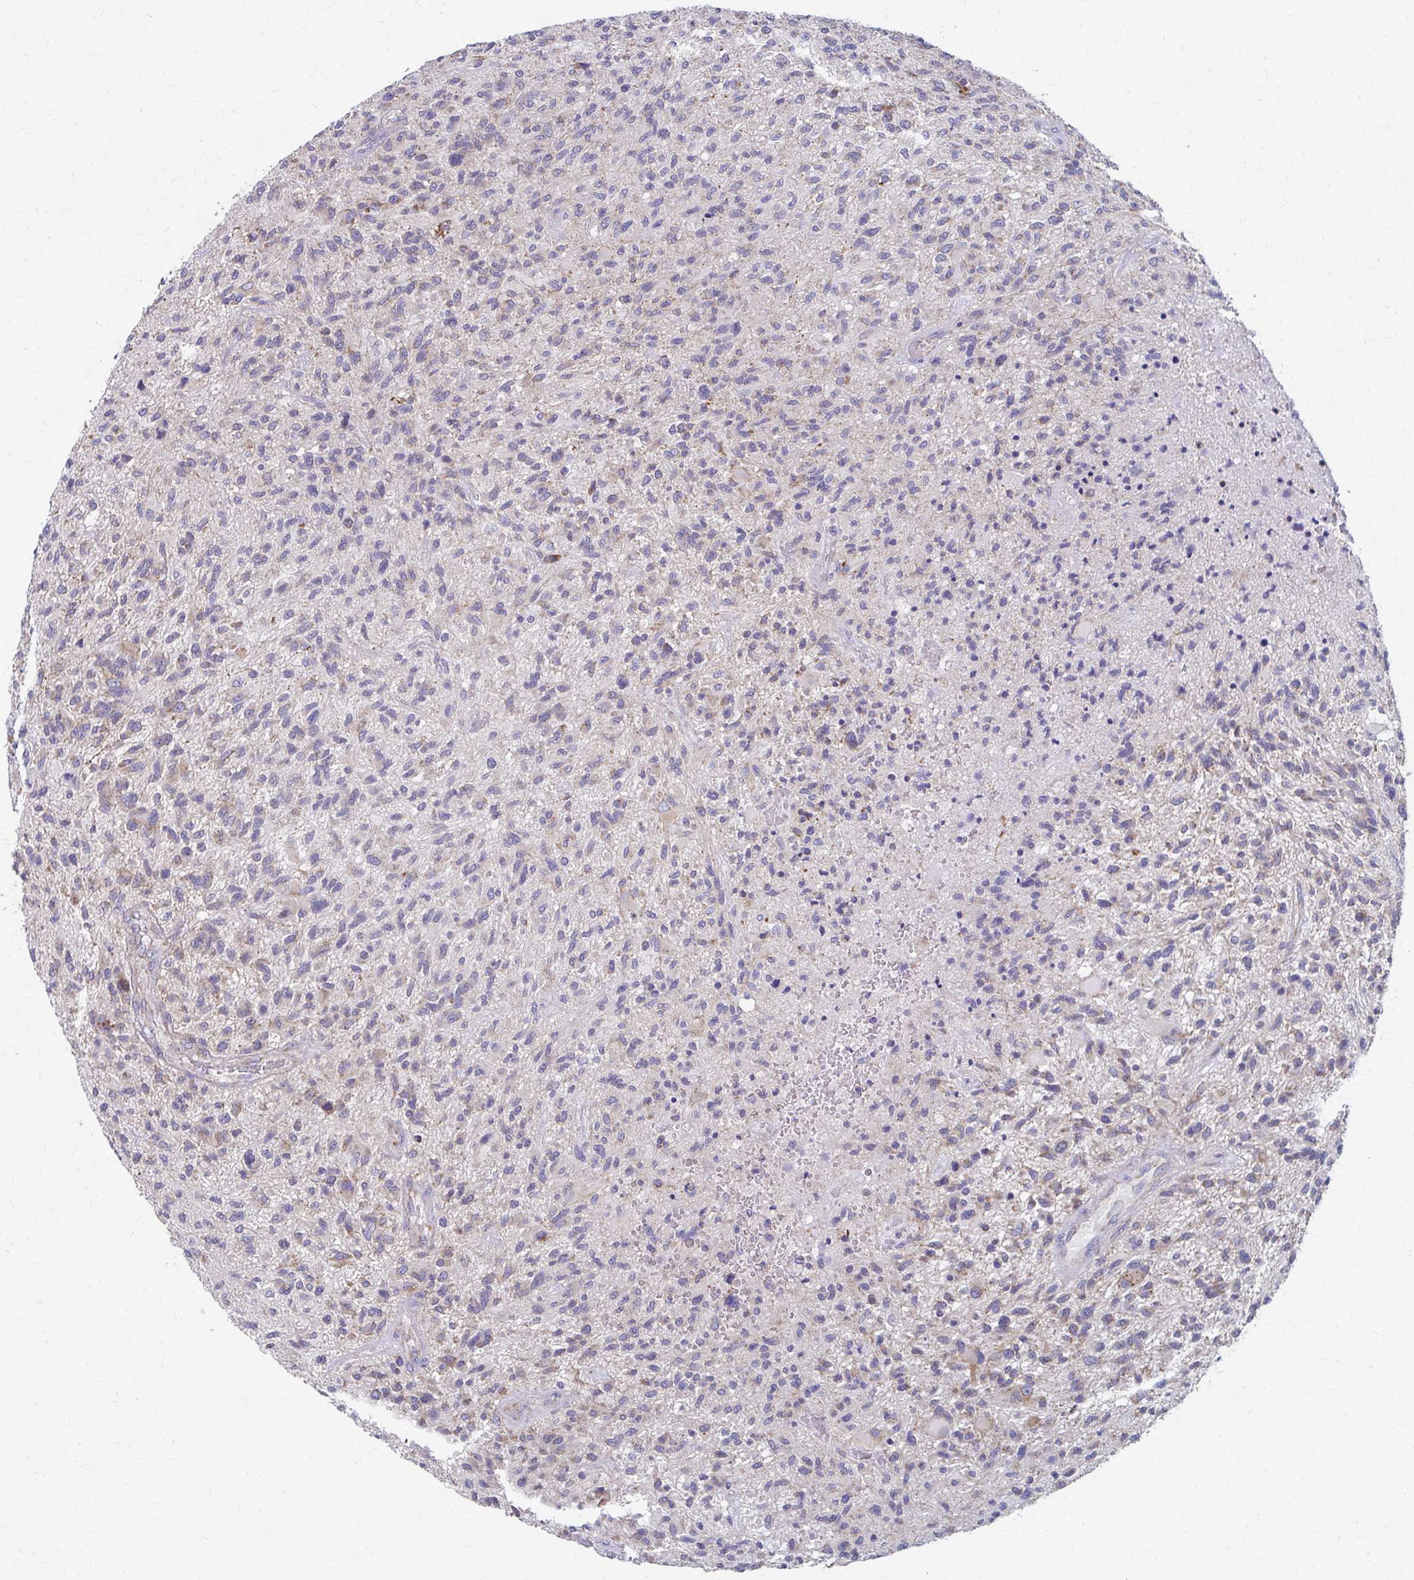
{"staining": {"intensity": "weak", "quantity": "<25%", "location": "cytoplasmic/membranous"}, "tissue": "glioma", "cell_type": "Tumor cells", "image_type": "cancer", "snomed": [{"axis": "morphology", "description": "Glioma, malignant, High grade"}, {"axis": "topography", "description": "Brain"}], "caption": "Tumor cells are negative for protein expression in human glioma.", "gene": "RCC1L", "patient": {"sex": "male", "age": 47}}